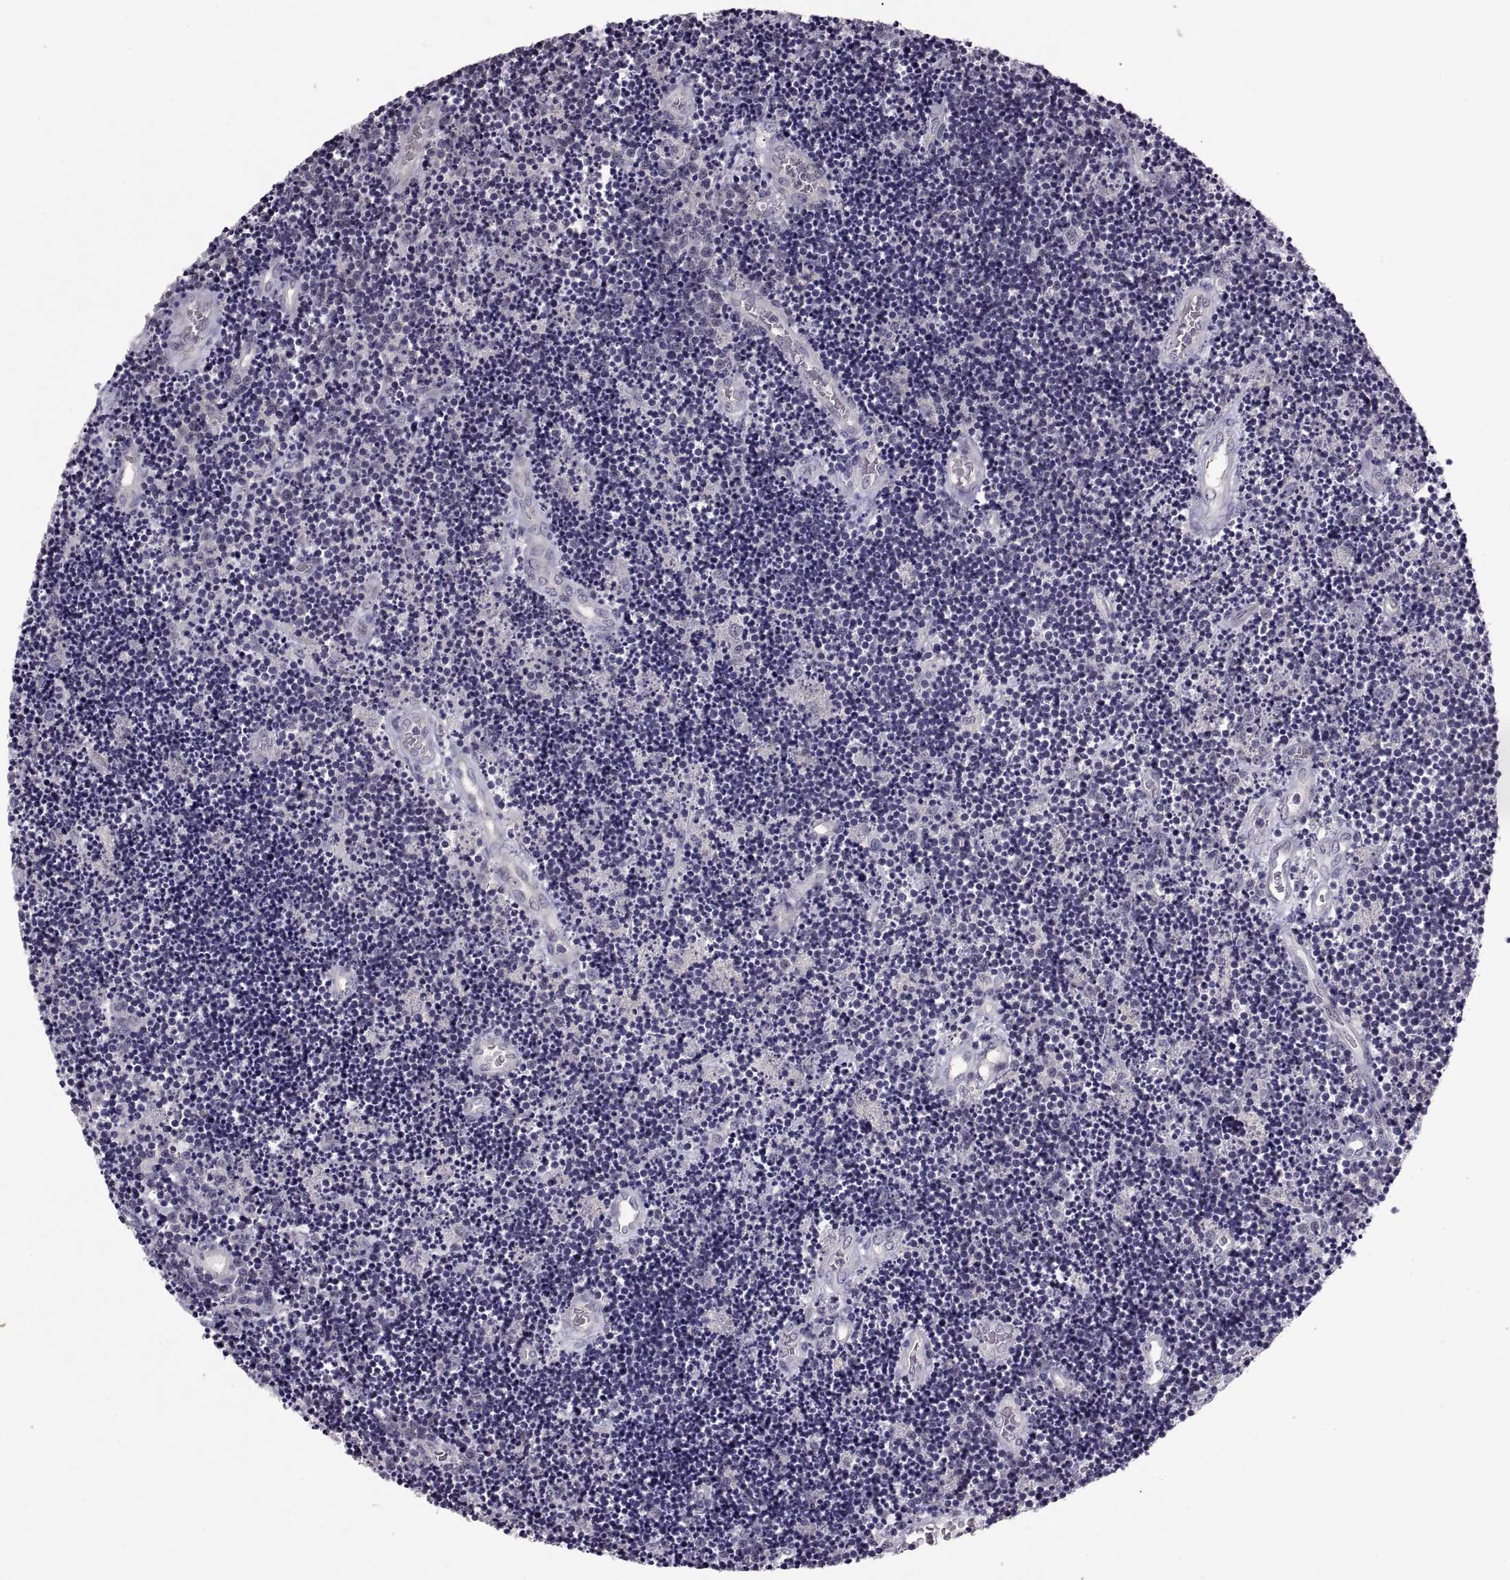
{"staining": {"intensity": "negative", "quantity": "none", "location": "none"}, "tissue": "lymphoma", "cell_type": "Tumor cells", "image_type": "cancer", "snomed": [{"axis": "morphology", "description": "Malignant lymphoma, non-Hodgkin's type, Low grade"}, {"axis": "topography", "description": "Brain"}], "caption": "IHC of human lymphoma displays no staining in tumor cells.", "gene": "PAX2", "patient": {"sex": "female", "age": 66}}